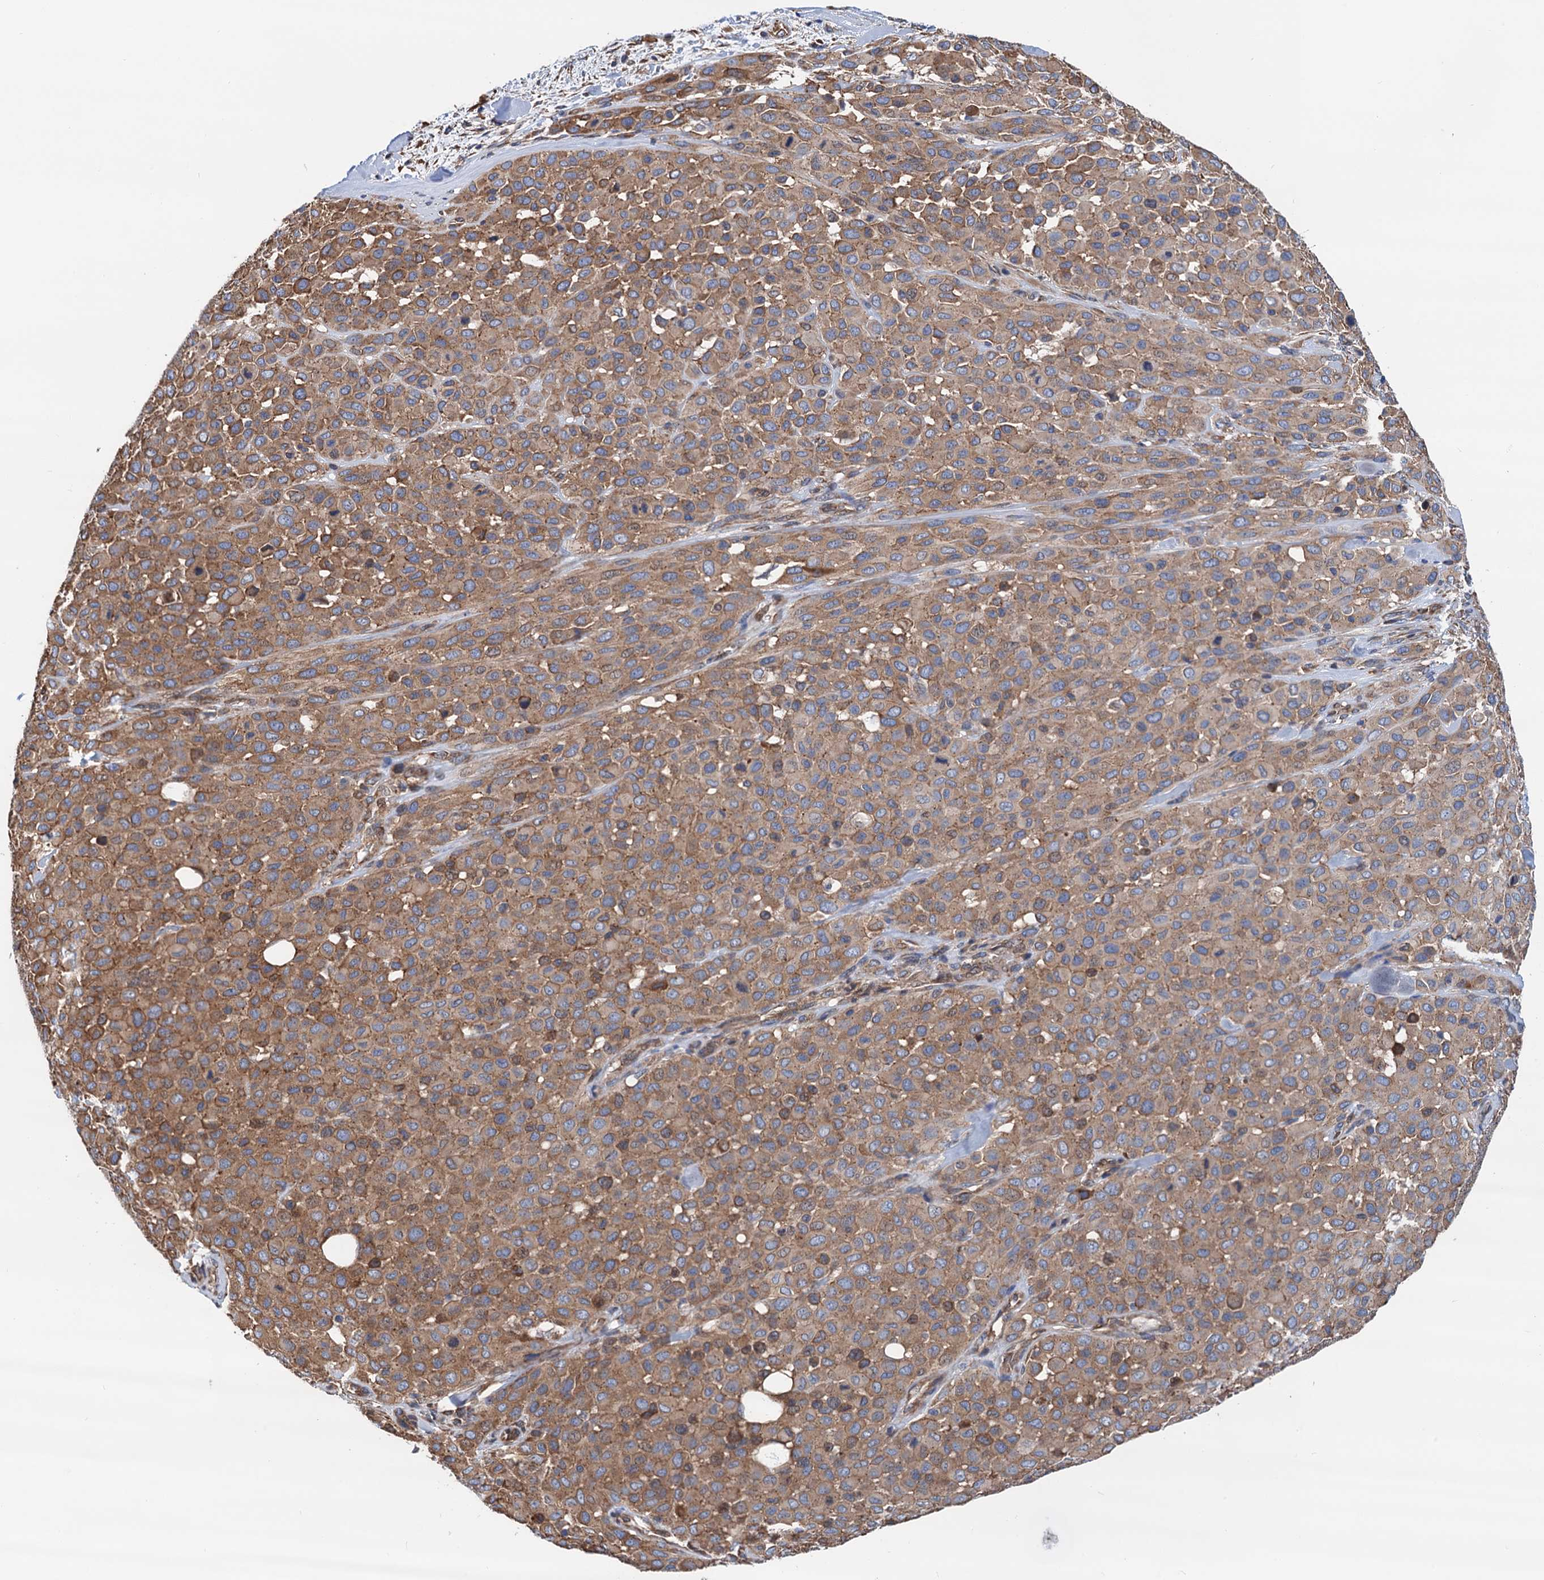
{"staining": {"intensity": "moderate", "quantity": ">75%", "location": "cytoplasmic/membranous"}, "tissue": "melanoma", "cell_type": "Tumor cells", "image_type": "cancer", "snomed": [{"axis": "morphology", "description": "Malignant melanoma, Metastatic site"}, {"axis": "topography", "description": "Skin"}], "caption": "Human melanoma stained with a protein marker reveals moderate staining in tumor cells.", "gene": "SLC12A7", "patient": {"sex": "female", "age": 81}}